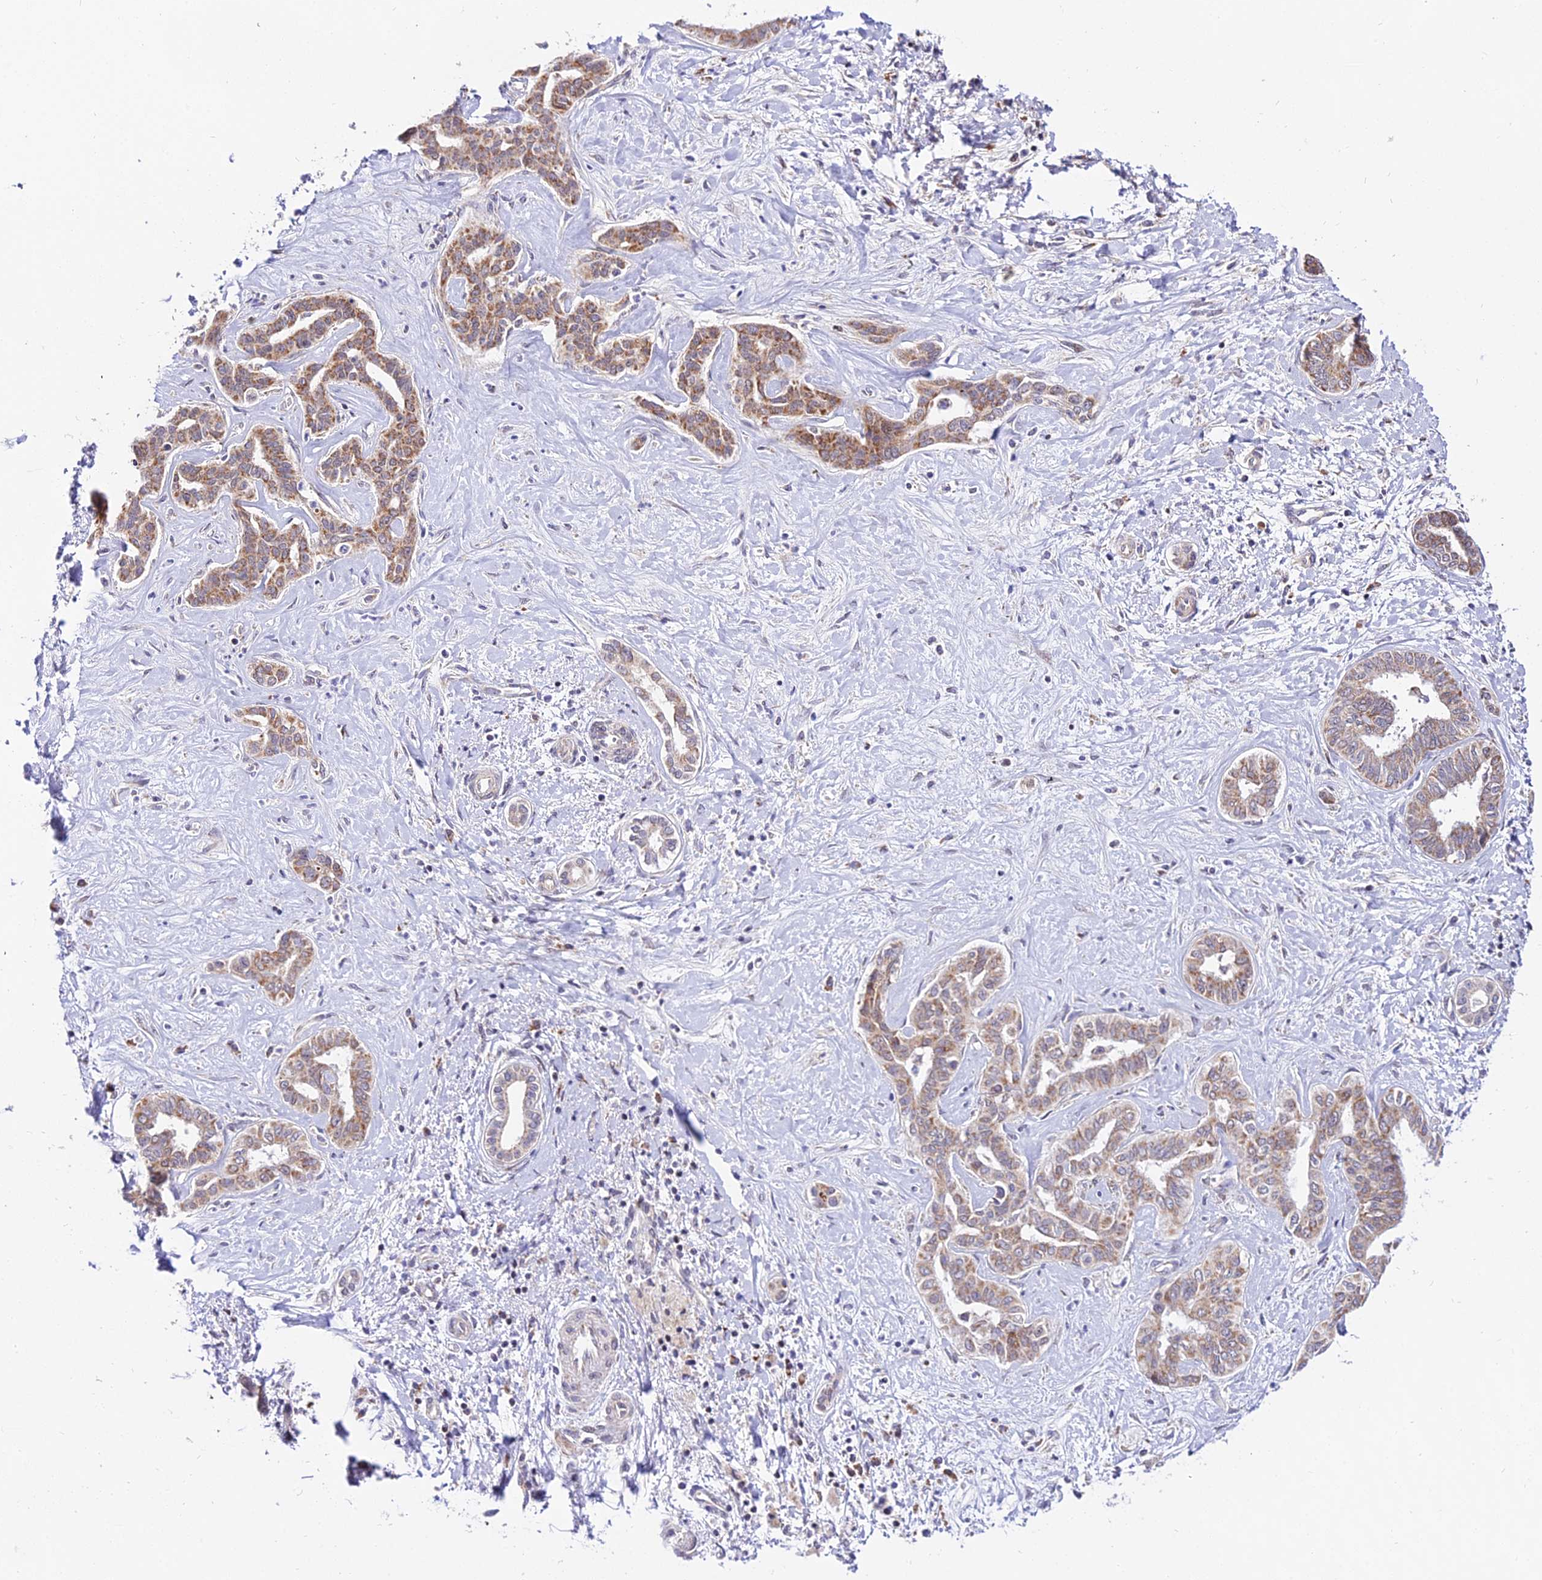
{"staining": {"intensity": "moderate", "quantity": ">75%", "location": "cytoplasmic/membranous"}, "tissue": "liver cancer", "cell_type": "Tumor cells", "image_type": "cancer", "snomed": [{"axis": "morphology", "description": "Cholangiocarcinoma"}, {"axis": "topography", "description": "Liver"}], "caption": "Liver cancer (cholangiocarcinoma) was stained to show a protein in brown. There is medium levels of moderate cytoplasmic/membranous positivity in approximately >75% of tumor cells. (Brightfield microscopy of DAB IHC at high magnification).", "gene": "ATP5PB", "patient": {"sex": "female", "age": 77}}